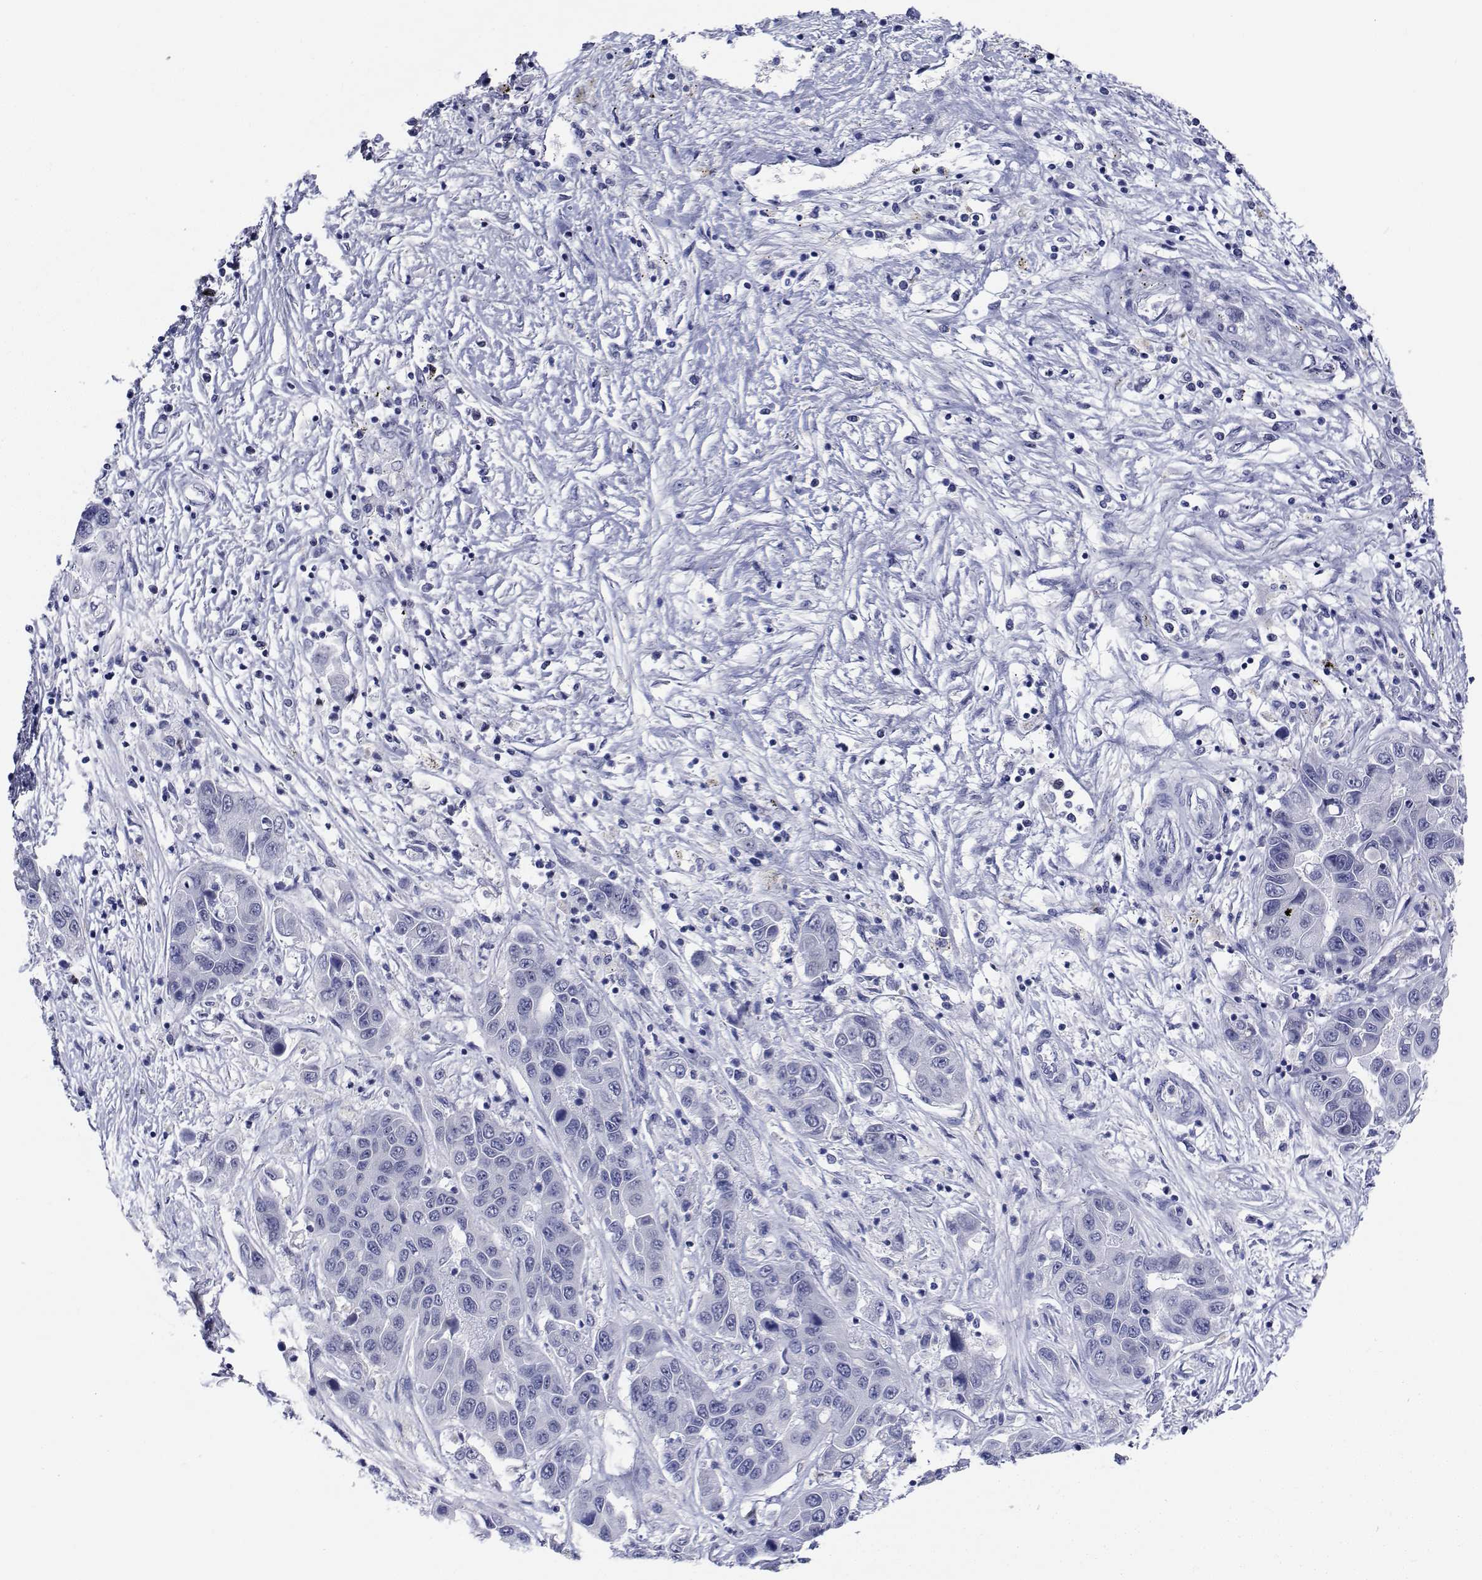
{"staining": {"intensity": "negative", "quantity": "none", "location": "none"}, "tissue": "liver cancer", "cell_type": "Tumor cells", "image_type": "cancer", "snomed": [{"axis": "morphology", "description": "Cholangiocarcinoma"}, {"axis": "topography", "description": "Liver"}], "caption": "Protein analysis of cholangiocarcinoma (liver) displays no significant expression in tumor cells. Nuclei are stained in blue.", "gene": "PLXNA4", "patient": {"sex": "female", "age": 52}}